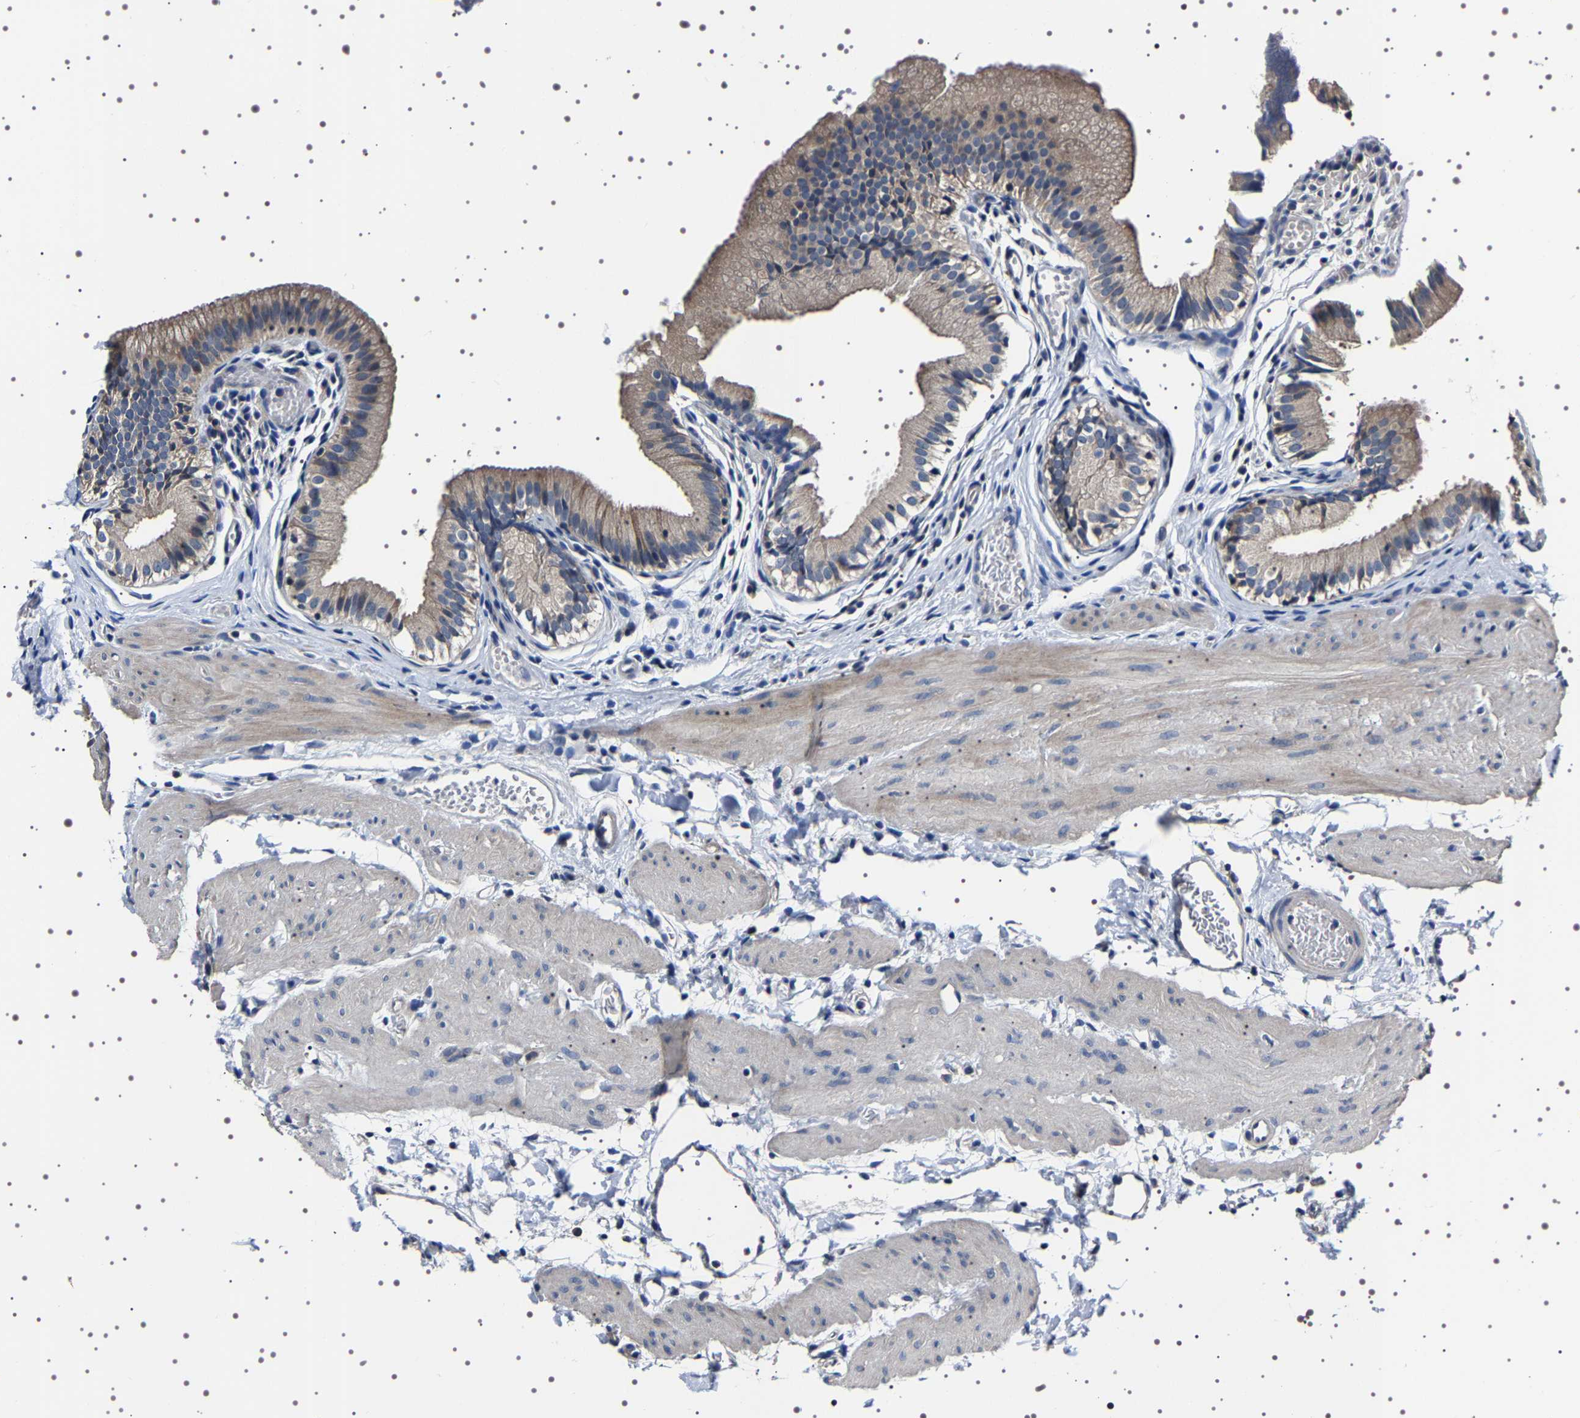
{"staining": {"intensity": "weak", "quantity": "25%-75%", "location": "cytoplasmic/membranous"}, "tissue": "gallbladder", "cell_type": "Glandular cells", "image_type": "normal", "snomed": [{"axis": "morphology", "description": "Normal tissue, NOS"}, {"axis": "topography", "description": "Gallbladder"}], "caption": "Protein staining of benign gallbladder shows weak cytoplasmic/membranous positivity in approximately 25%-75% of glandular cells. The staining was performed using DAB to visualize the protein expression in brown, while the nuclei were stained in blue with hematoxylin (Magnification: 20x).", "gene": "TARBP1", "patient": {"sex": "female", "age": 26}}